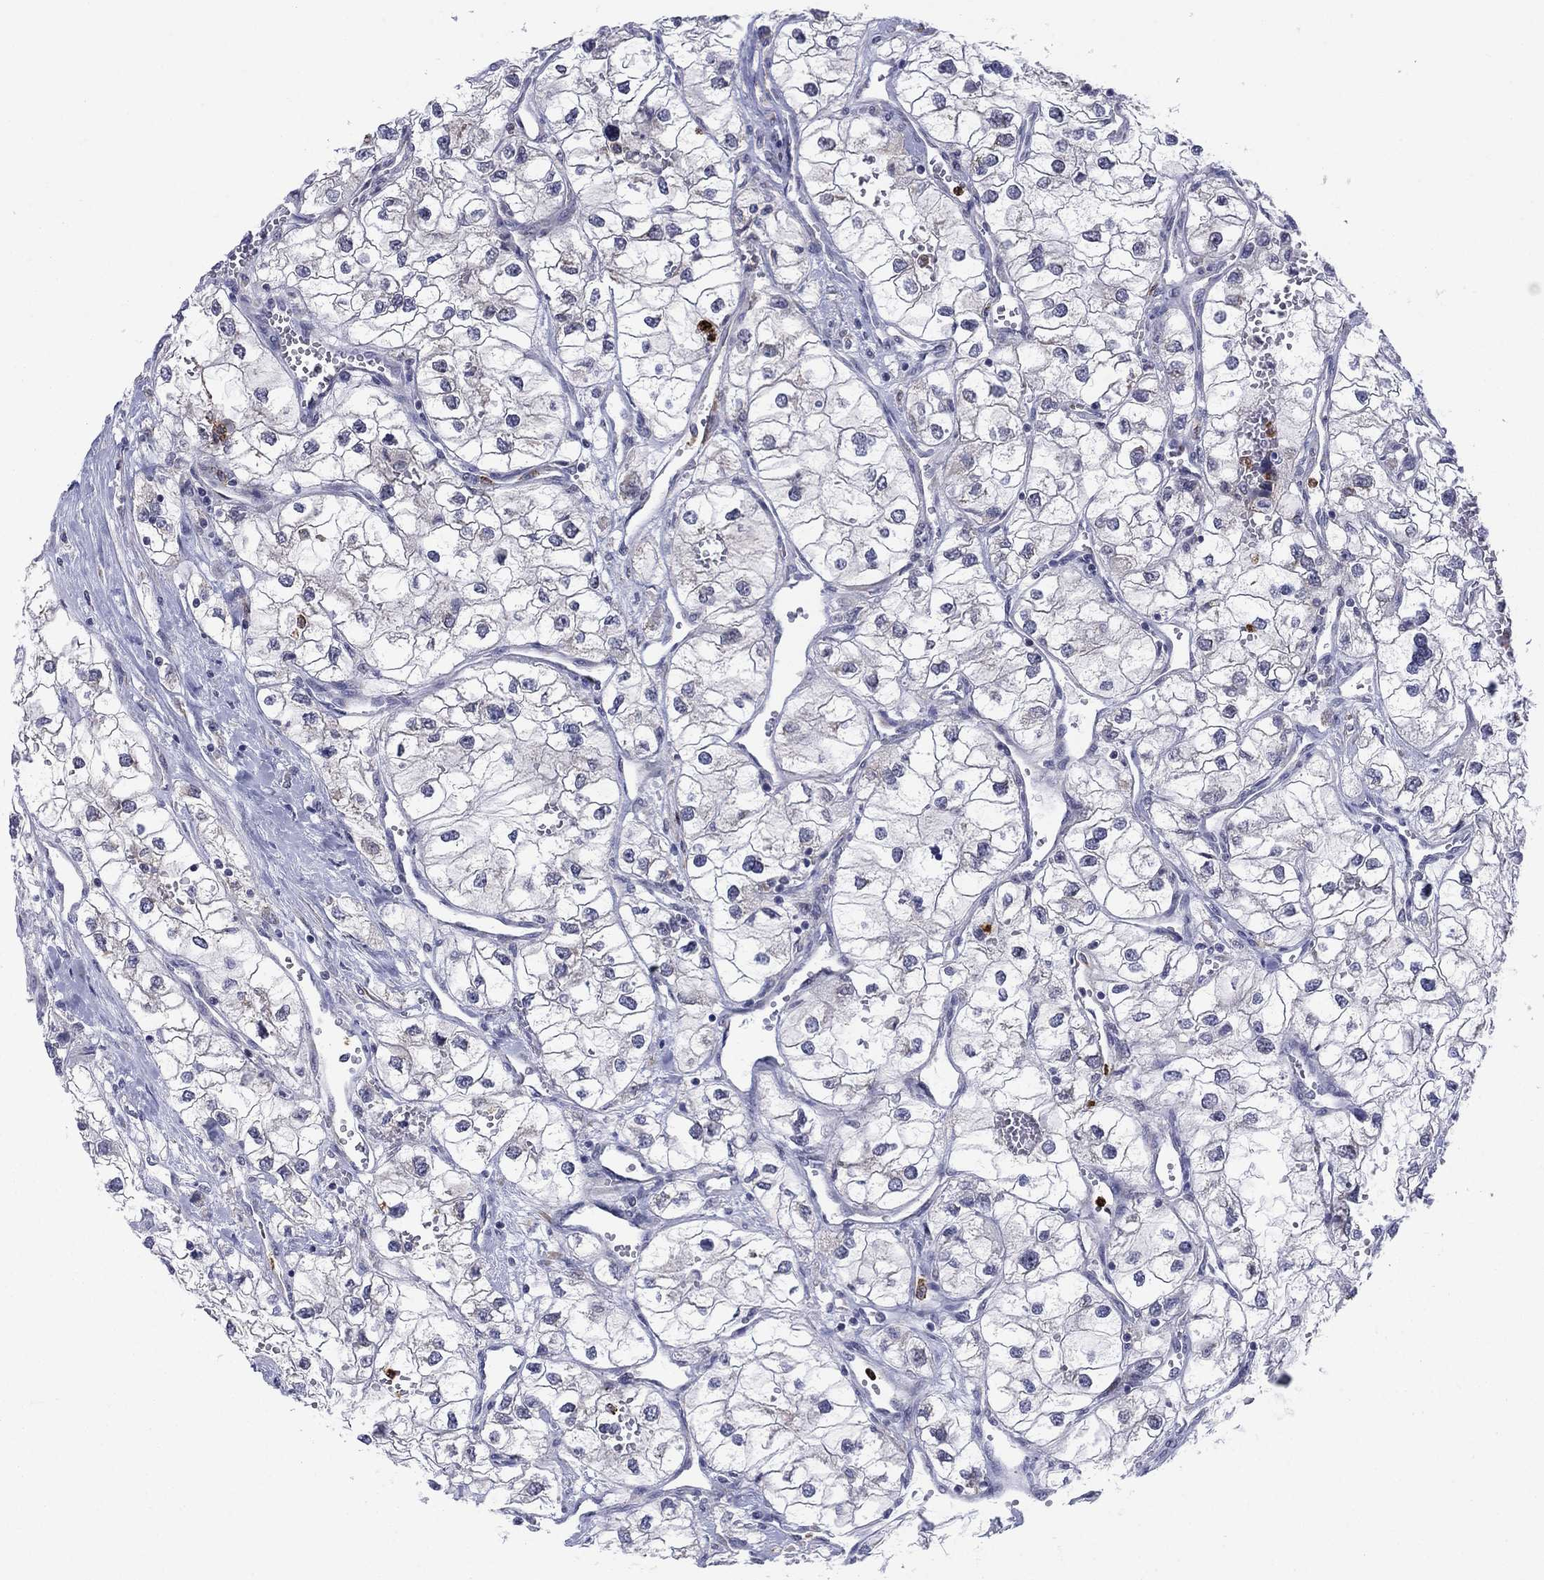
{"staining": {"intensity": "negative", "quantity": "none", "location": "none"}, "tissue": "renal cancer", "cell_type": "Tumor cells", "image_type": "cancer", "snomed": [{"axis": "morphology", "description": "Adenocarcinoma, NOS"}, {"axis": "topography", "description": "Kidney"}], "caption": "DAB immunohistochemical staining of human renal cancer reveals no significant staining in tumor cells.", "gene": "MTRFR", "patient": {"sex": "male", "age": 59}}